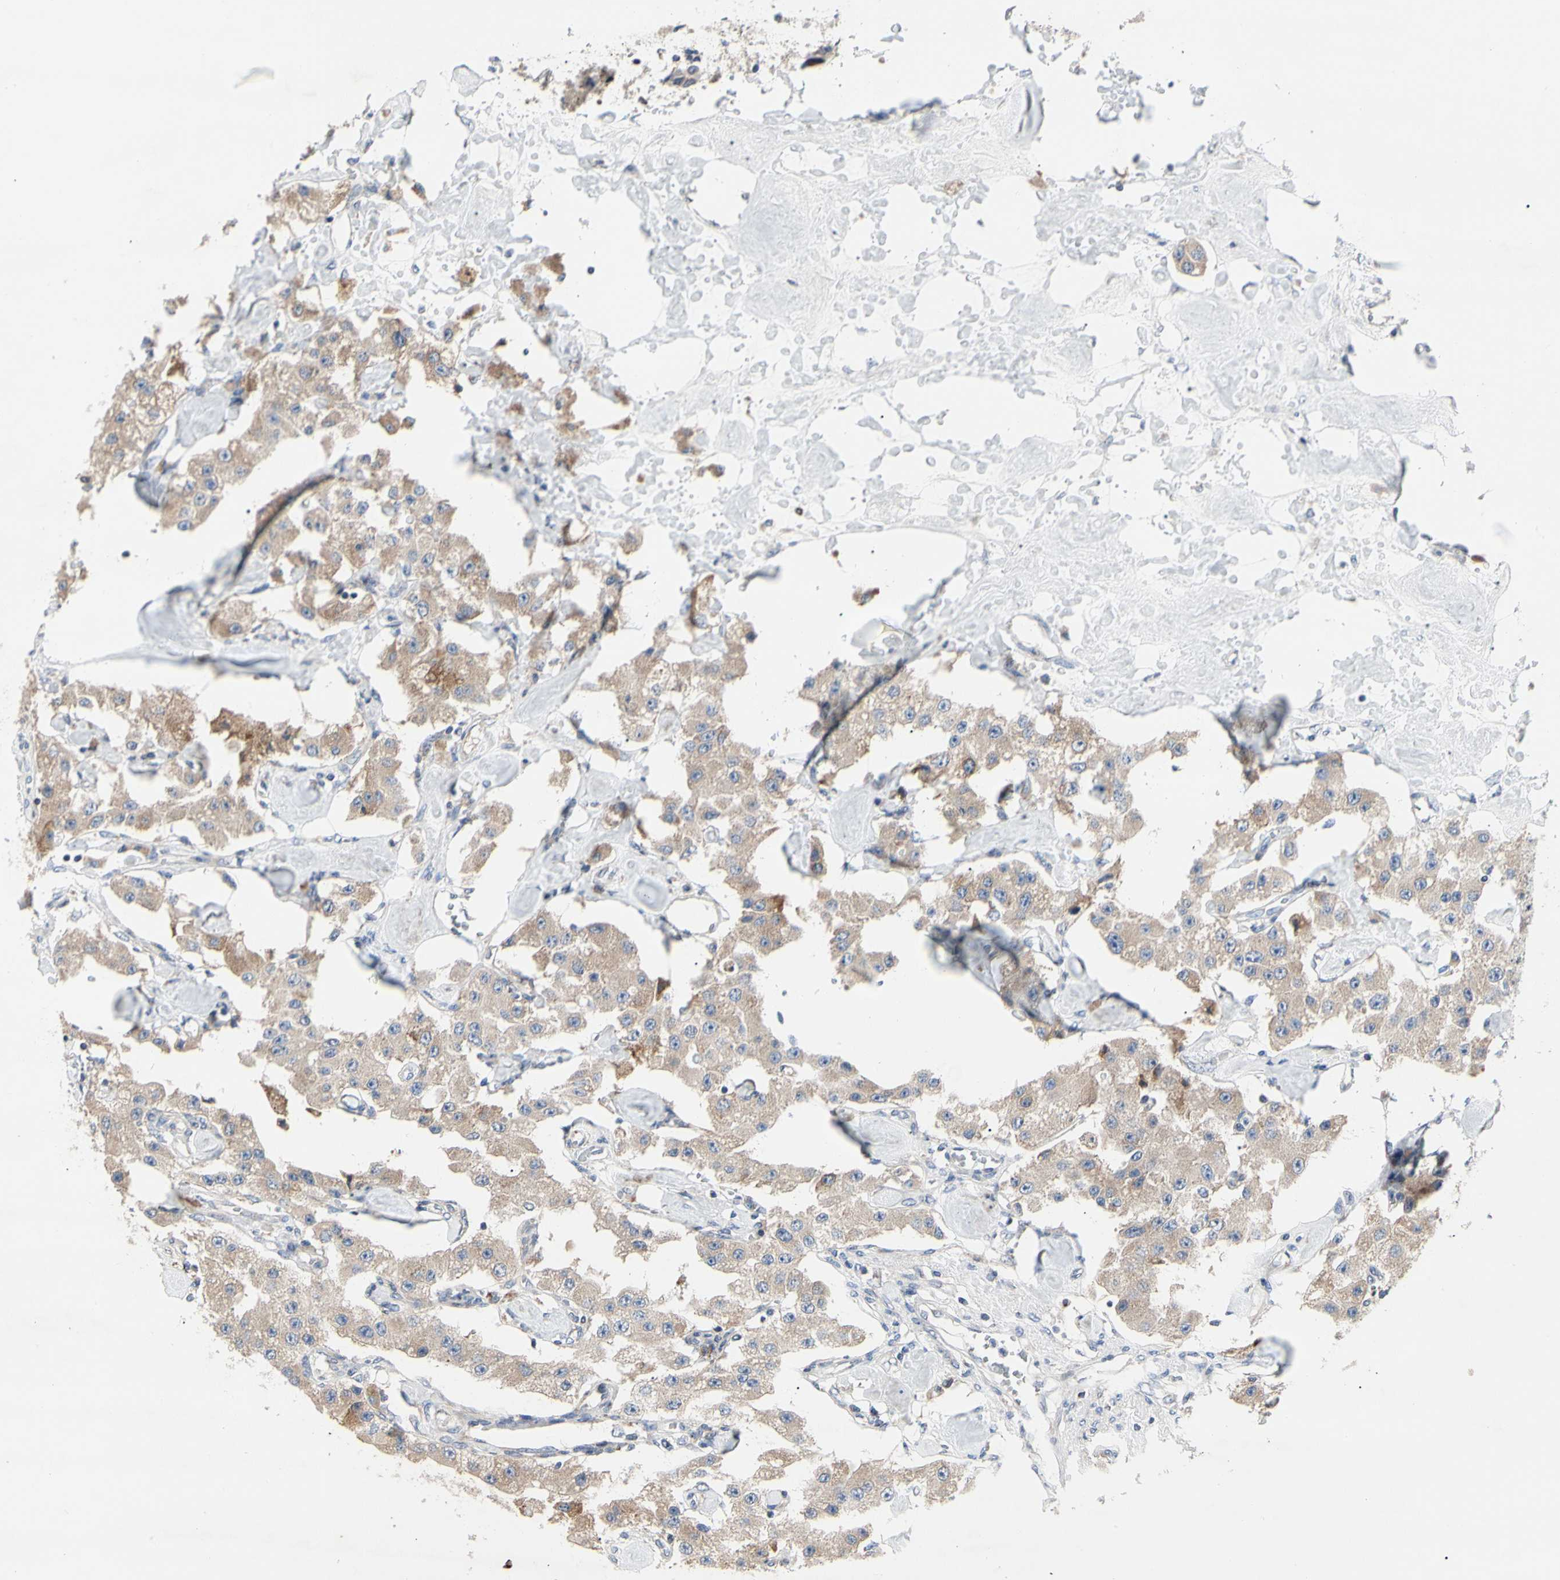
{"staining": {"intensity": "weak", "quantity": ">75%", "location": "cytoplasmic/membranous"}, "tissue": "carcinoid", "cell_type": "Tumor cells", "image_type": "cancer", "snomed": [{"axis": "morphology", "description": "Carcinoid, malignant, NOS"}, {"axis": "topography", "description": "Pancreas"}], "caption": "Protein expression analysis of human carcinoid reveals weak cytoplasmic/membranous expression in approximately >75% of tumor cells.", "gene": "MMEL1", "patient": {"sex": "male", "age": 41}}